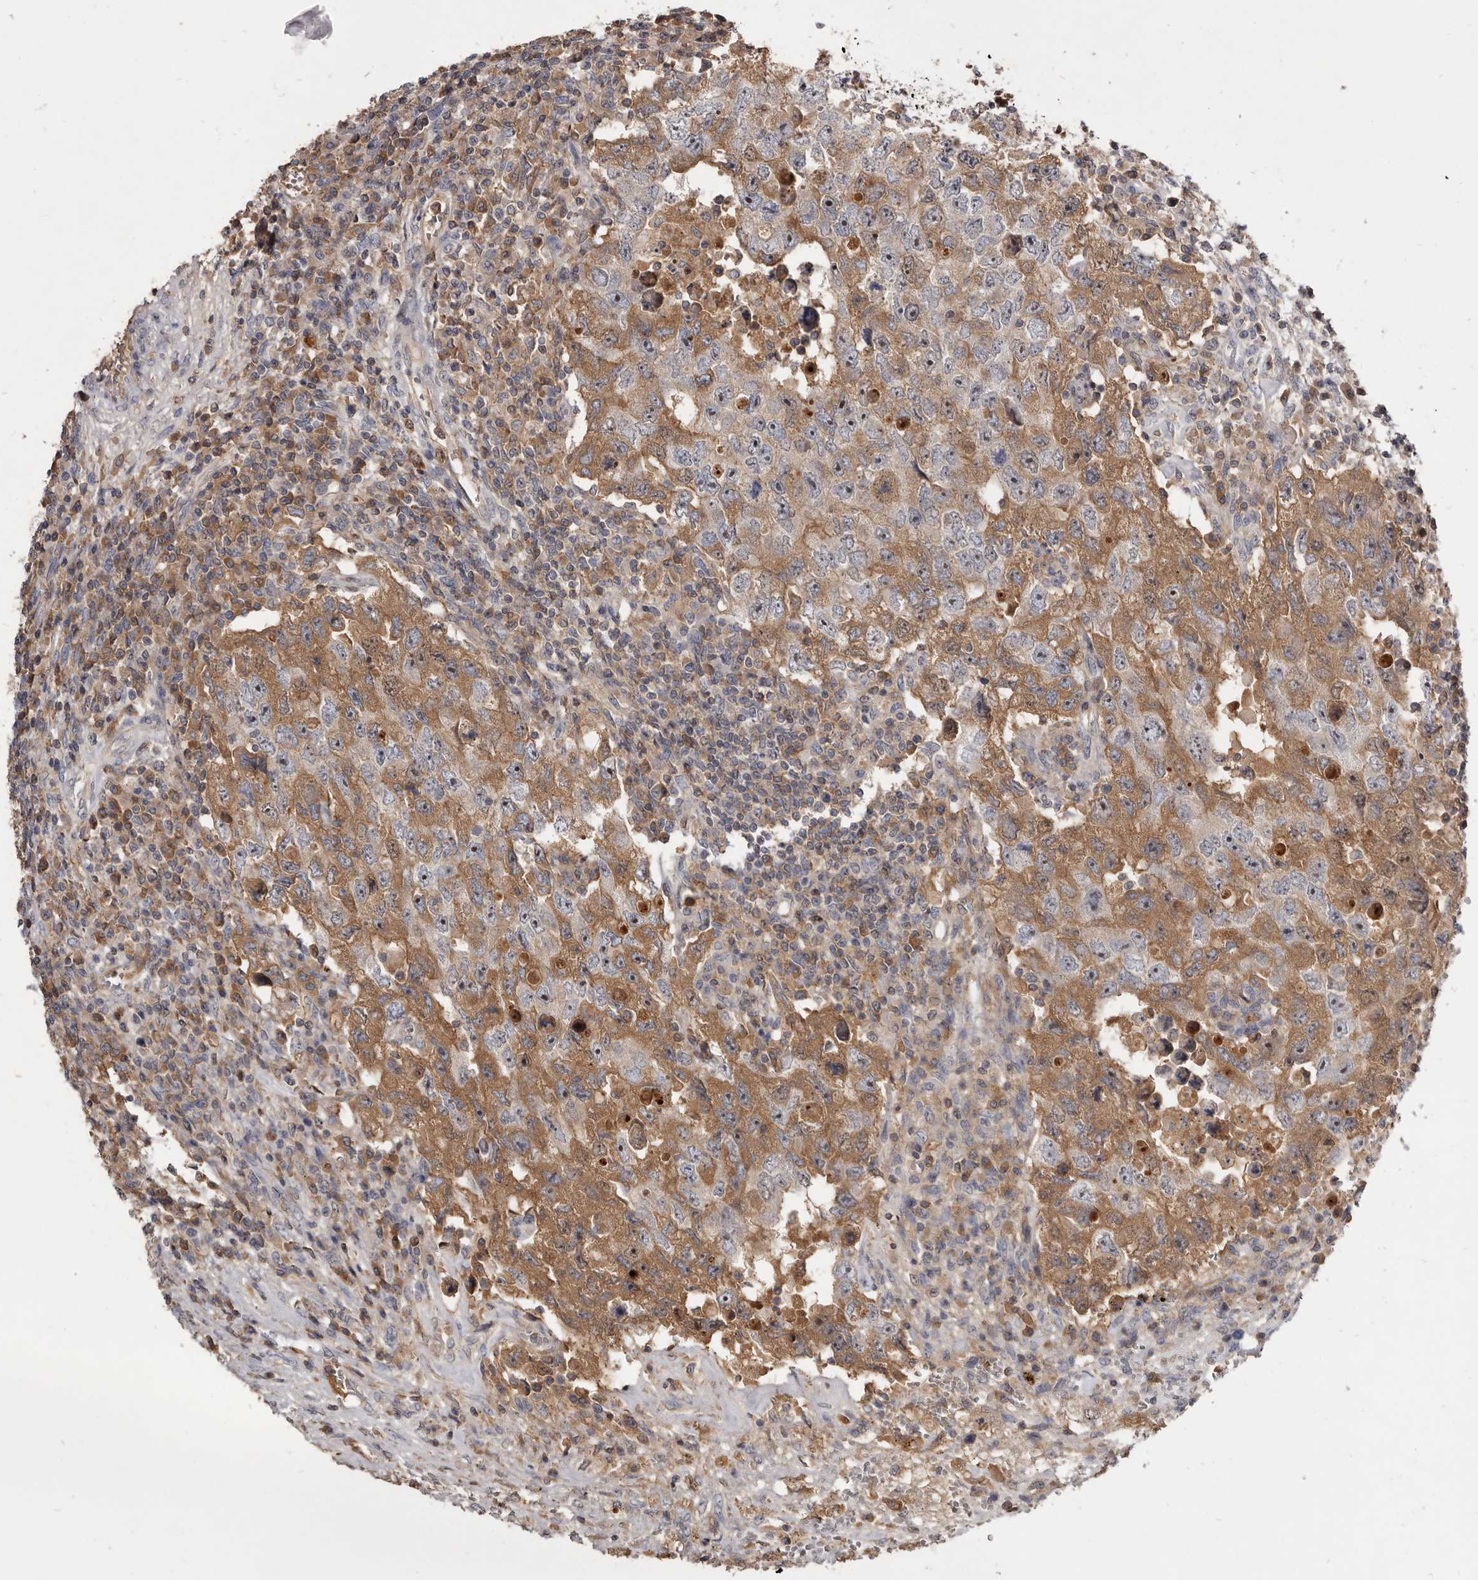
{"staining": {"intensity": "moderate", "quantity": ">75%", "location": "cytoplasmic/membranous,nuclear"}, "tissue": "testis cancer", "cell_type": "Tumor cells", "image_type": "cancer", "snomed": [{"axis": "morphology", "description": "Carcinoma, Embryonal, NOS"}, {"axis": "topography", "description": "Testis"}], "caption": "A high-resolution micrograph shows immunohistochemistry (IHC) staining of testis cancer (embryonal carcinoma), which demonstrates moderate cytoplasmic/membranous and nuclear staining in about >75% of tumor cells.", "gene": "TTC39A", "patient": {"sex": "male", "age": 26}}